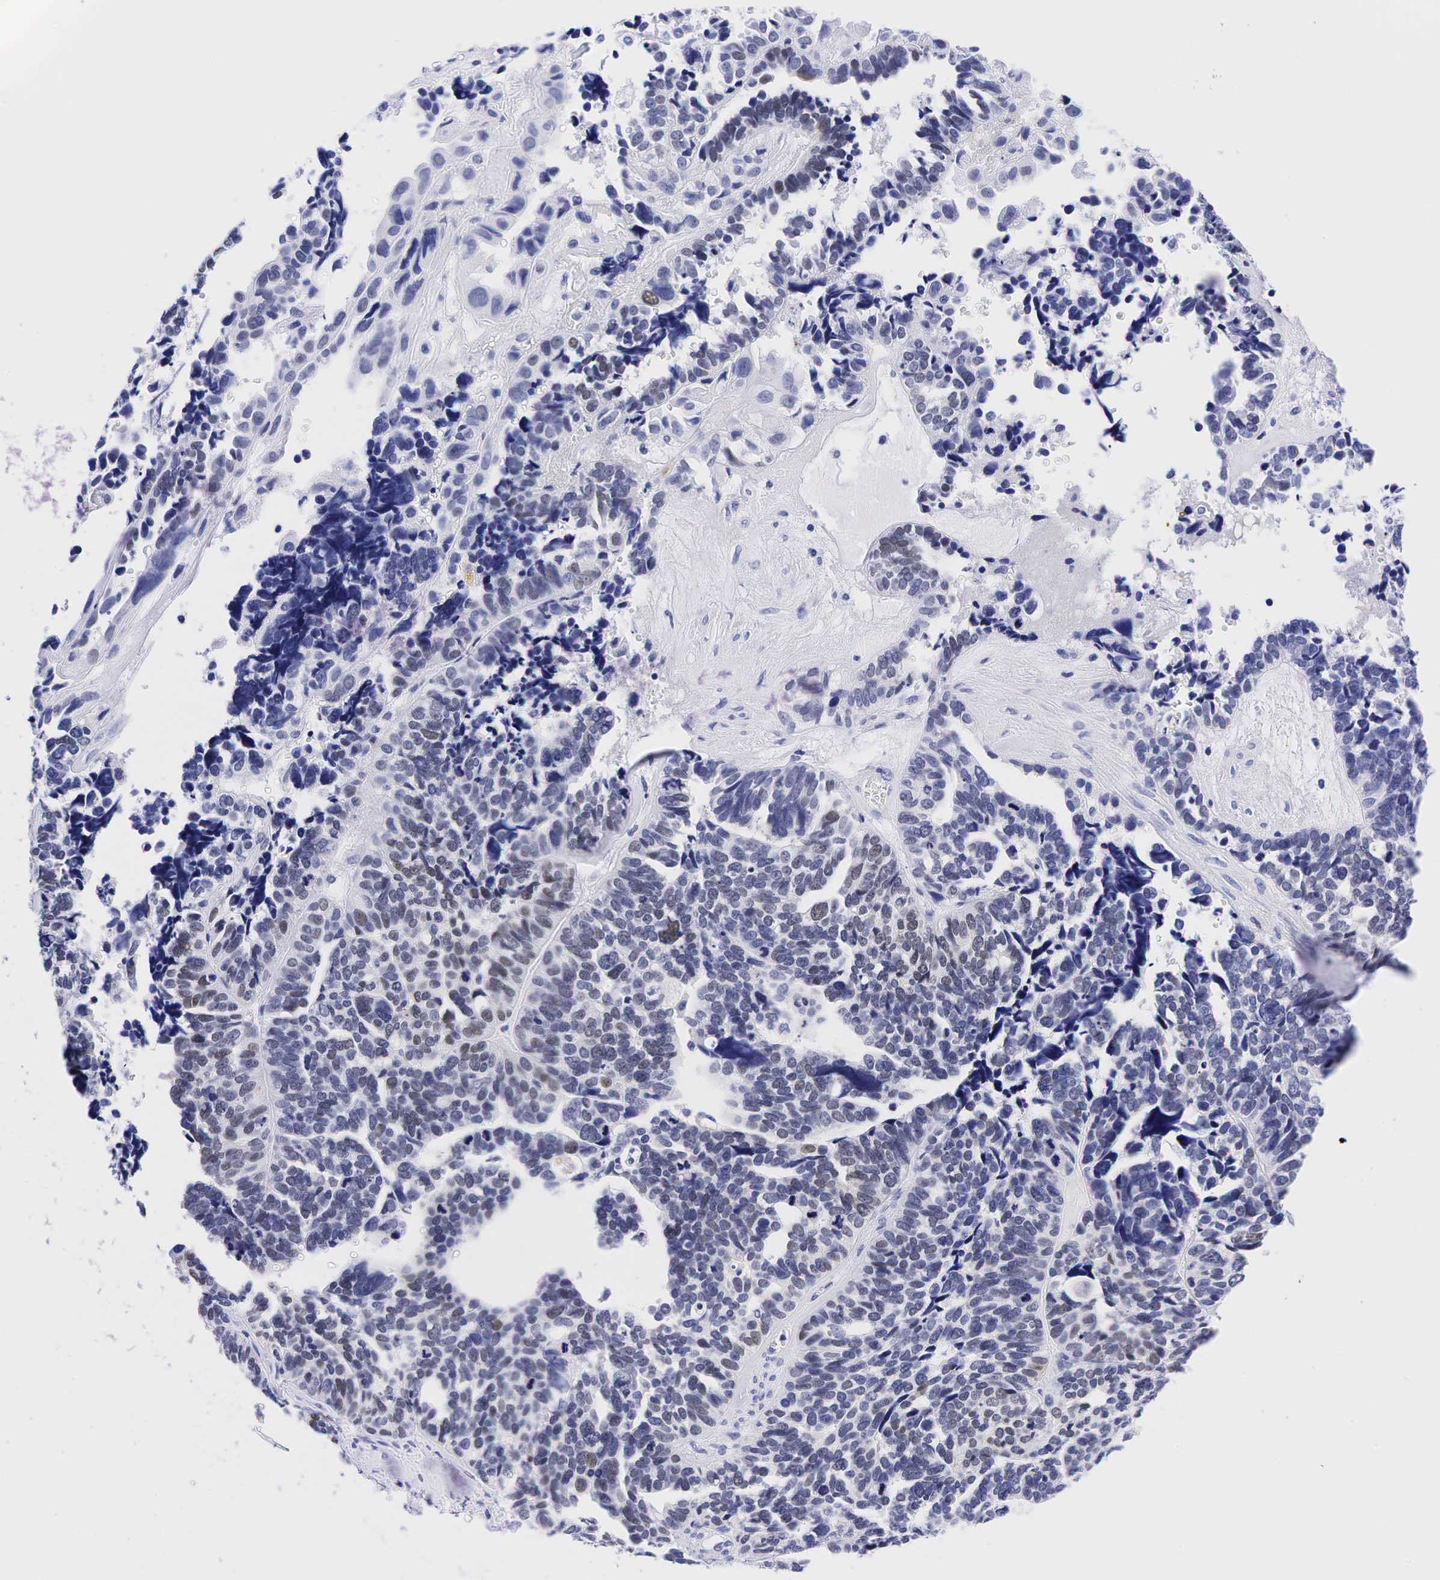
{"staining": {"intensity": "weak", "quantity": "25%-75%", "location": "nuclear"}, "tissue": "ovarian cancer", "cell_type": "Tumor cells", "image_type": "cancer", "snomed": [{"axis": "morphology", "description": "Cystadenocarcinoma, serous, NOS"}, {"axis": "topography", "description": "Ovary"}], "caption": "The photomicrograph displays immunohistochemical staining of ovarian cancer (serous cystadenocarcinoma). There is weak nuclear expression is appreciated in approximately 25%-75% of tumor cells.", "gene": "ESR1", "patient": {"sex": "female", "age": 77}}